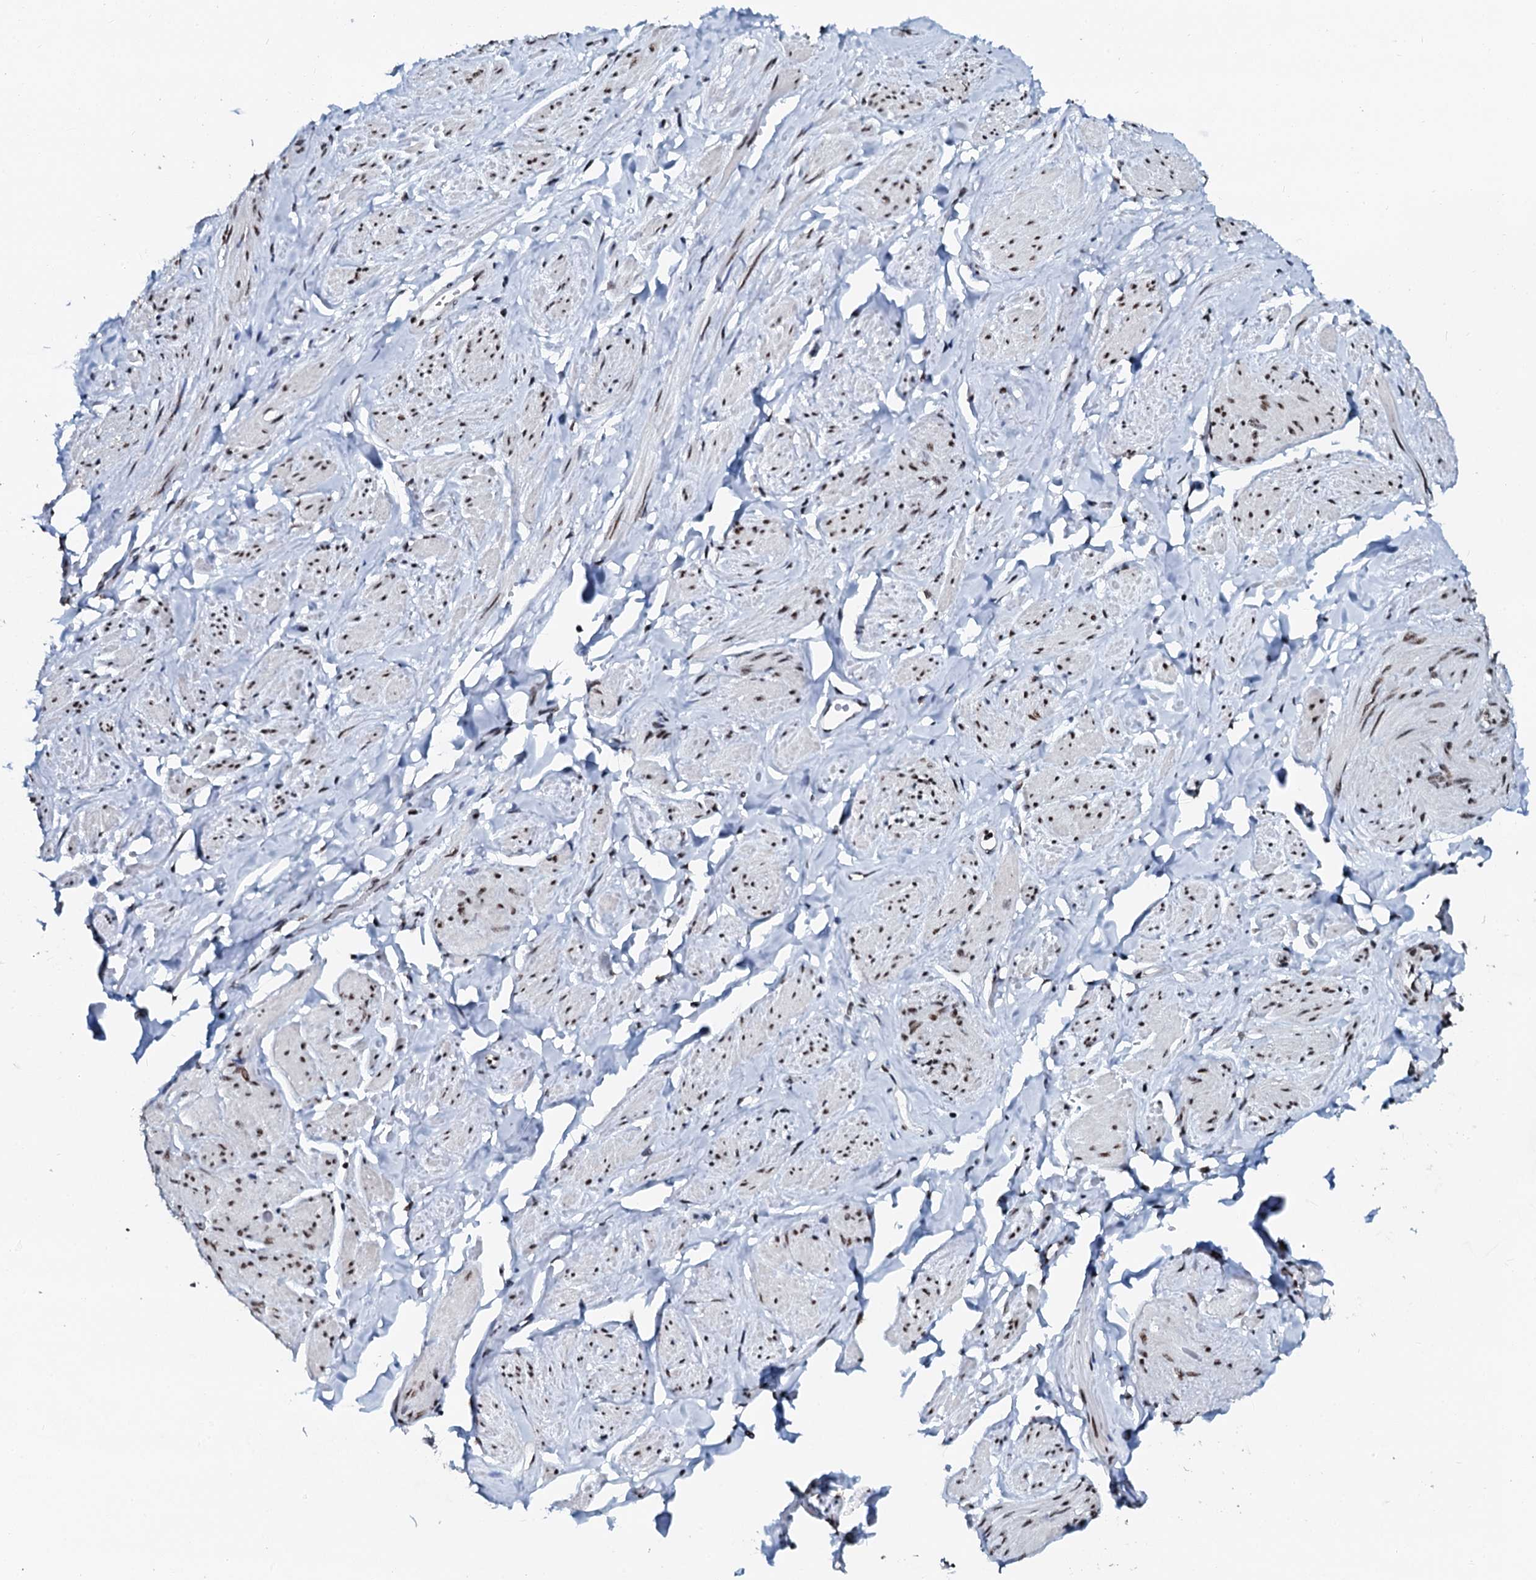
{"staining": {"intensity": "moderate", "quantity": "25%-75%", "location": "nuclear"}, "tissue": "smooth muscle", "cell_type": "Smooth muscle cells", "image_type": "normal", "snomed": [{"axis": "morphology", "description": "Normal tissue, NOS"}, {"axis": "topography", "description": "Smooth muscle"}, {"axis": "topography", "description": "Peripheral nerve tissue"}], "caption": "Immunohistochemistry photomicrograph of unremarkable smooth muscle stained for a protein (brown), which demonstrates medium levels of moderate nuclear staining in approximately 25%-75% of smooth muscle cells.", "gene": "SLTM", "patient": {"sex": "male", "age": 69}}